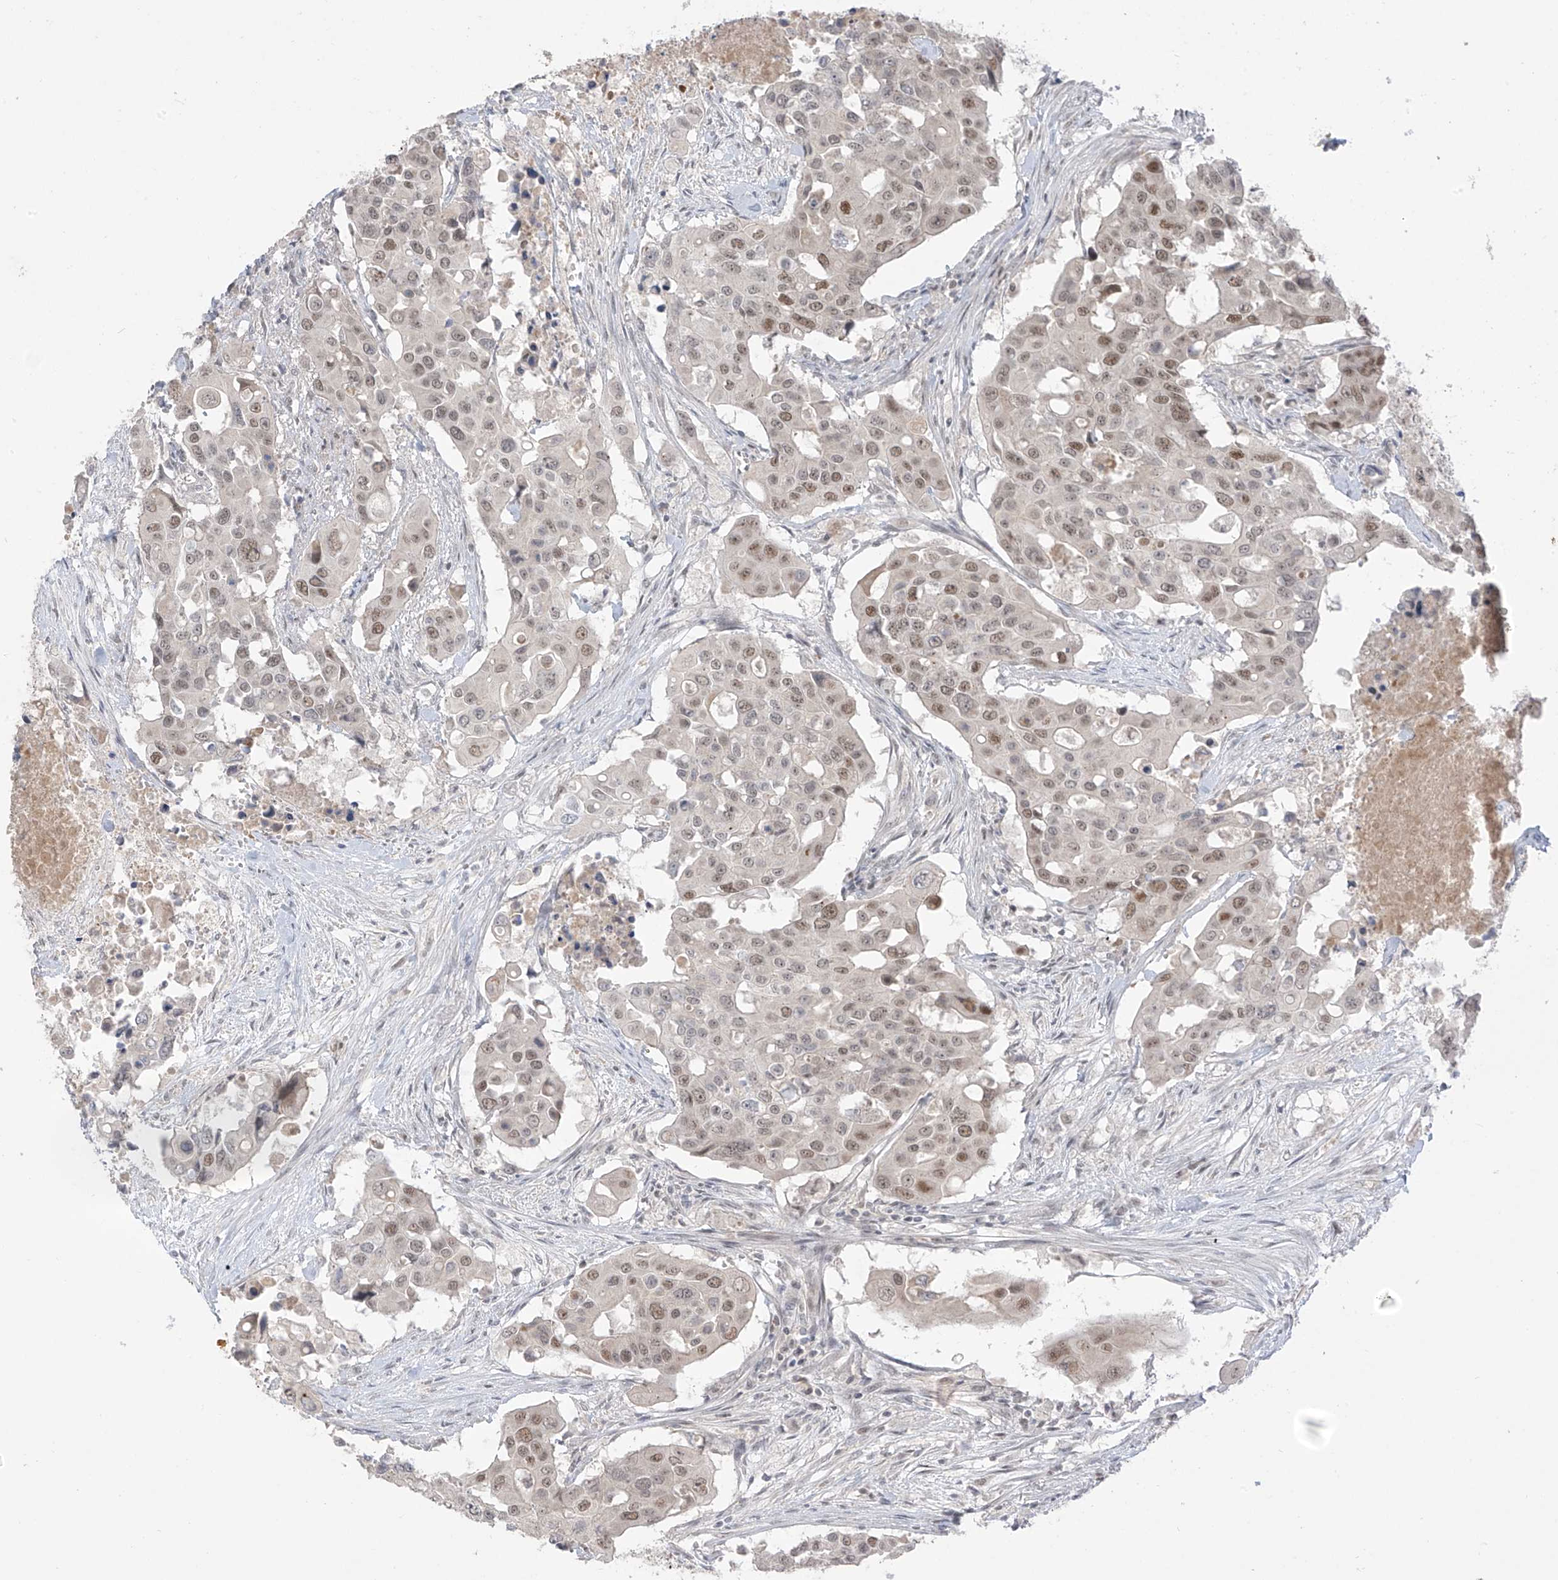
{"staining": {"intensity": "weak", "quantity": "25%-75%", "location": "nuclear"}, "tissue": "colorectal cancer", "cell_type": "Tumor cells", "image_type": "cancer", "snomed": [{"axis": "morphology", "description": "Adenocarcinoma, NOS"}, {"axis": "topography", "description": "Colon"}], "caption": "Protein staining demonstrates weak nuclear positivity in approximately 25%-75% of tumor cells in colorectal adenocarcinoma.", "gene": "OGT", "patient": {"sex": "male", "age": 77}}